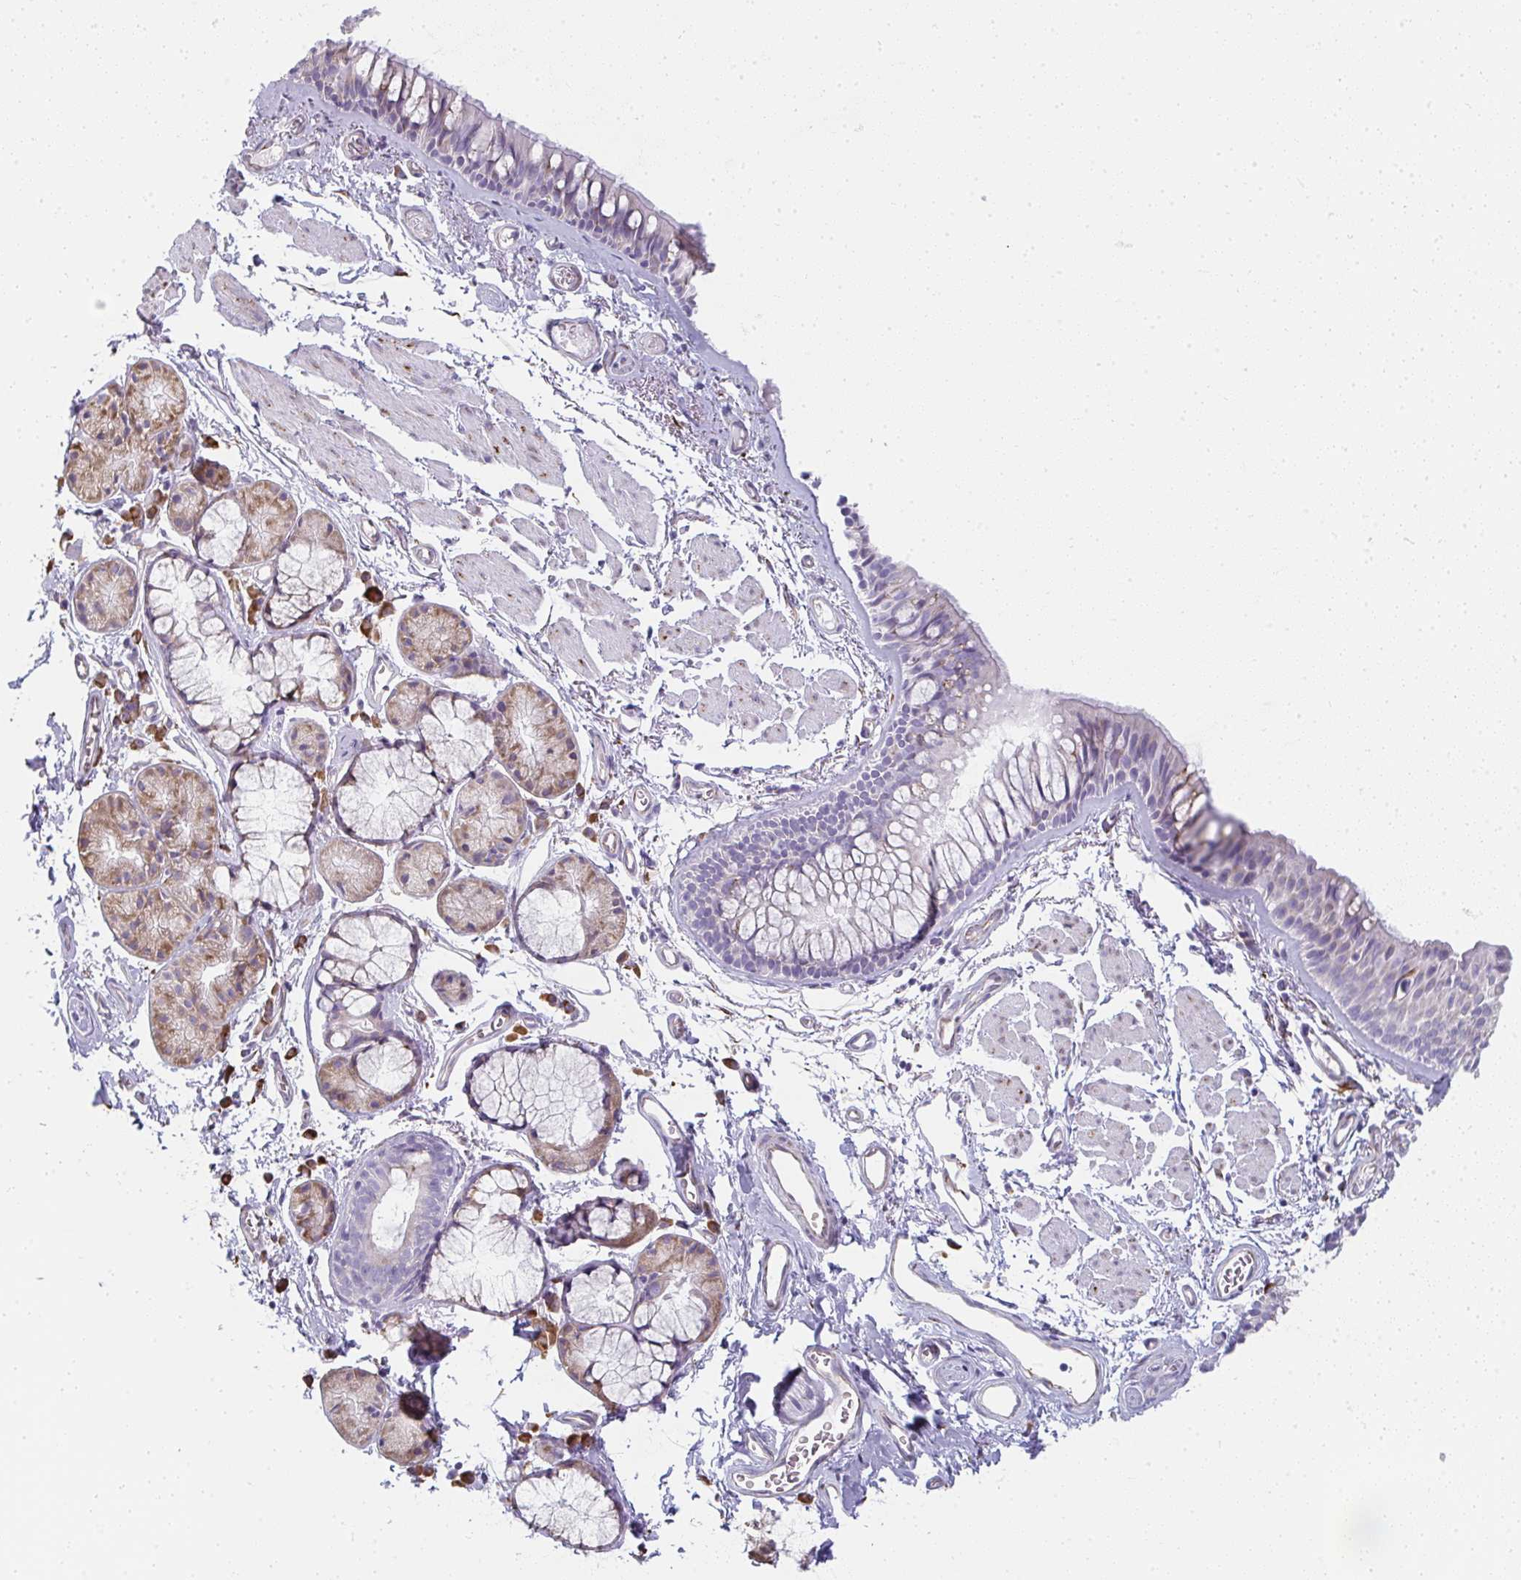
{"staining": {"intensity": "moderate", "quantity": "<25%", "location": "cytoplasmic/membranous"}, "tissue": "bronchus", "cell_type": "Respiratory epithelial cells", "image_type": "normal", "snomed": [{"axis": "morphology", "description": "Normal tissue, NOS"}, {"axis": "topography", "description": "Cartilage tissue"}, {"axis": "topography", "description": "Bronchus"}], "caption": "Approximately <25% of respiratory epithelial cells in normal bronchus demonstrate moderate cytoplasmic/membranous protein staining as visualized by brown immunohistochemical staining.", "gene": "SHROOM1", "patient": {"sex": "female", "age": 79}}